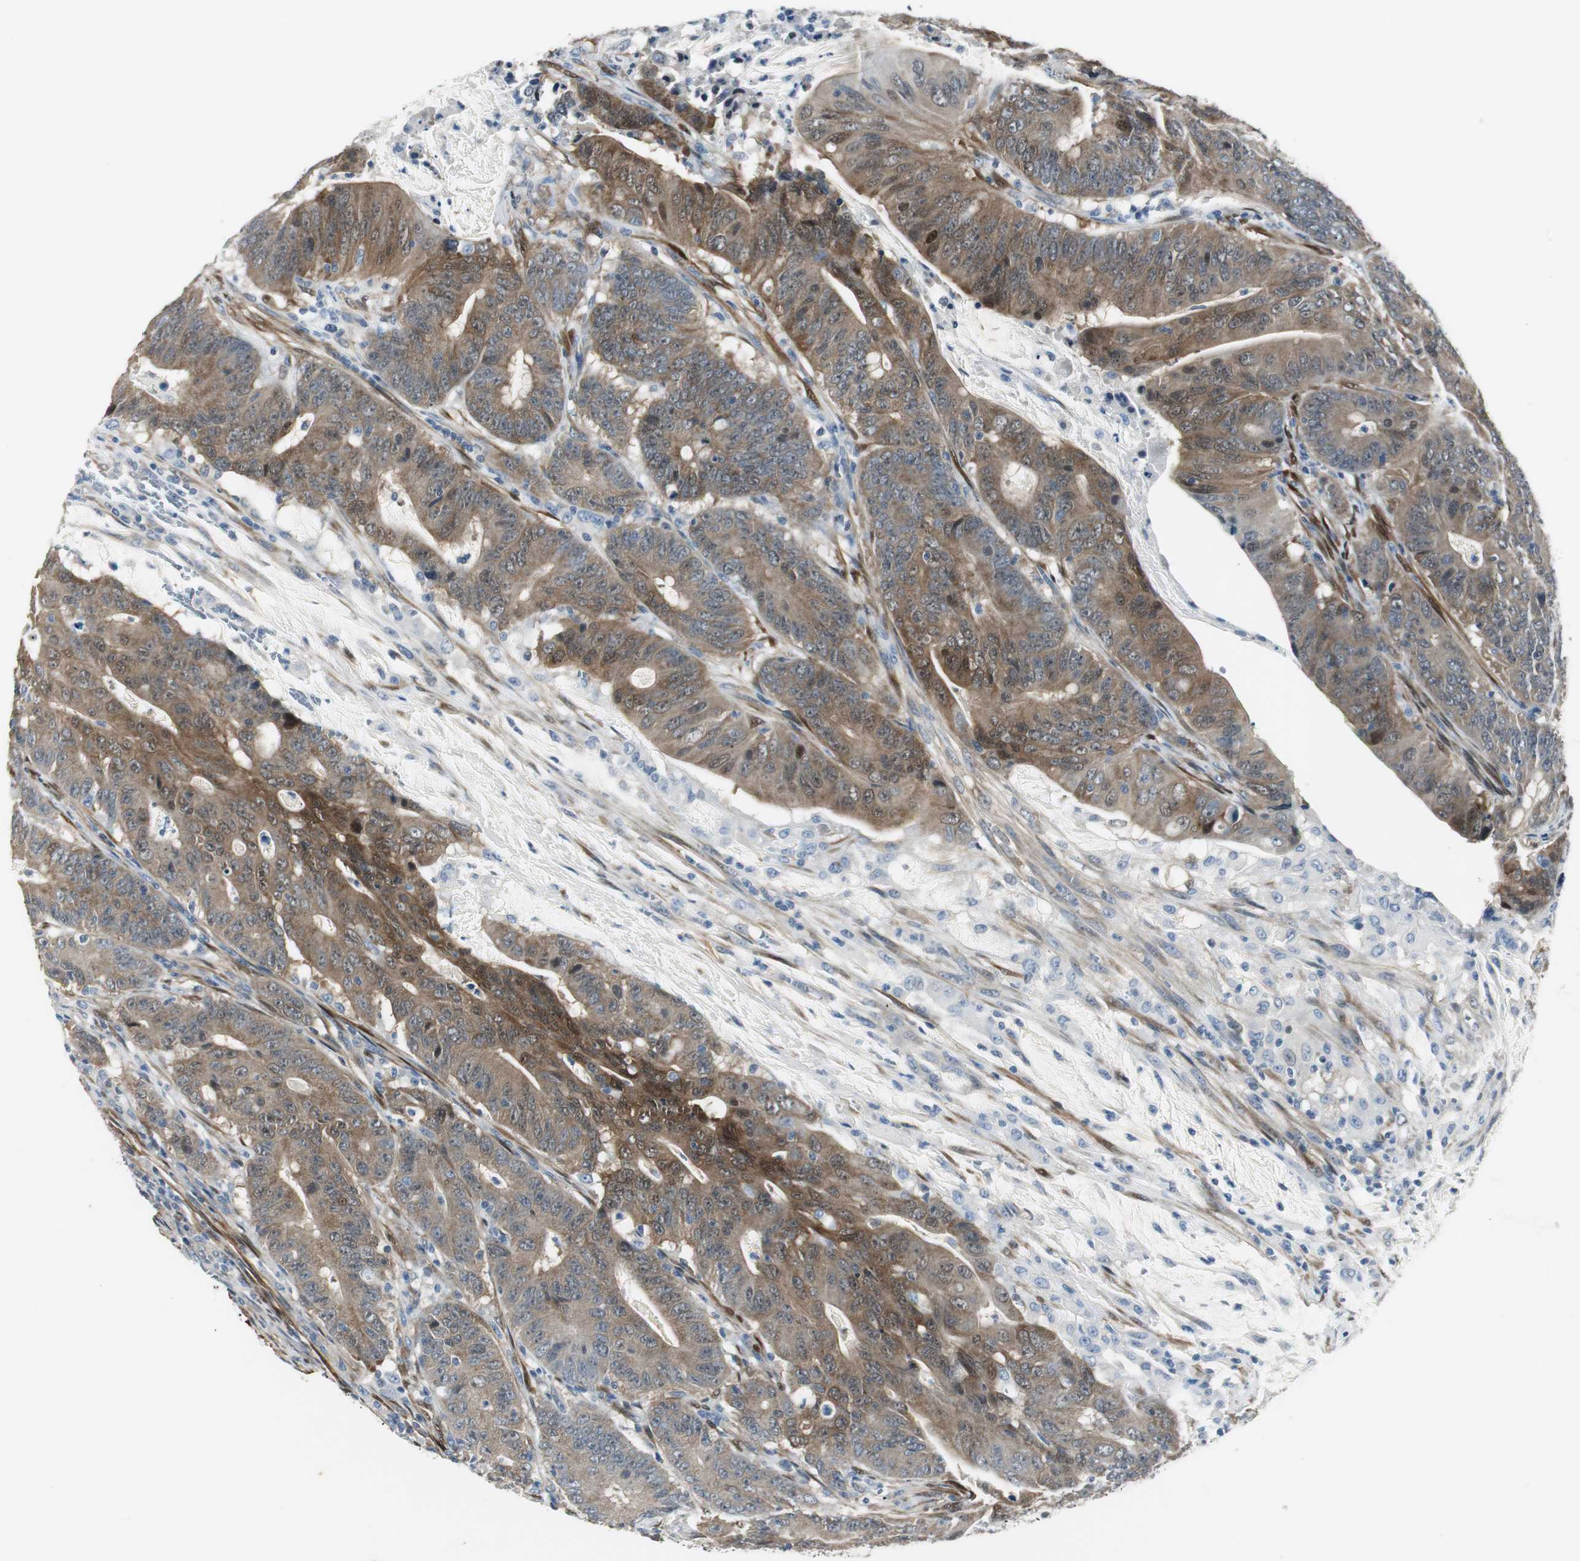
{"staining": {"intensity": "moderate", "quantity": ">75%", "location": "cytoplasmic/membranous,nuclear"}, "tissue": "colorectal cancer", "cell_type": "Tumor cells", "image_type": "cancer", "snomed": [{"axis": "morphology", "description": "Adenocarcinoma, NOS"}, {"axis": "topography", "description": "Colon"}], "caption": "The micrograph displays immunohistochemical staining of adenocarcinoma (colorectal). There is moderate cytoplasmic/membranous and nuclear expression is present in approximately >75% of tumor cells.", "gene": "FHL2", "patient": {"sex": "male", "age": 45}}